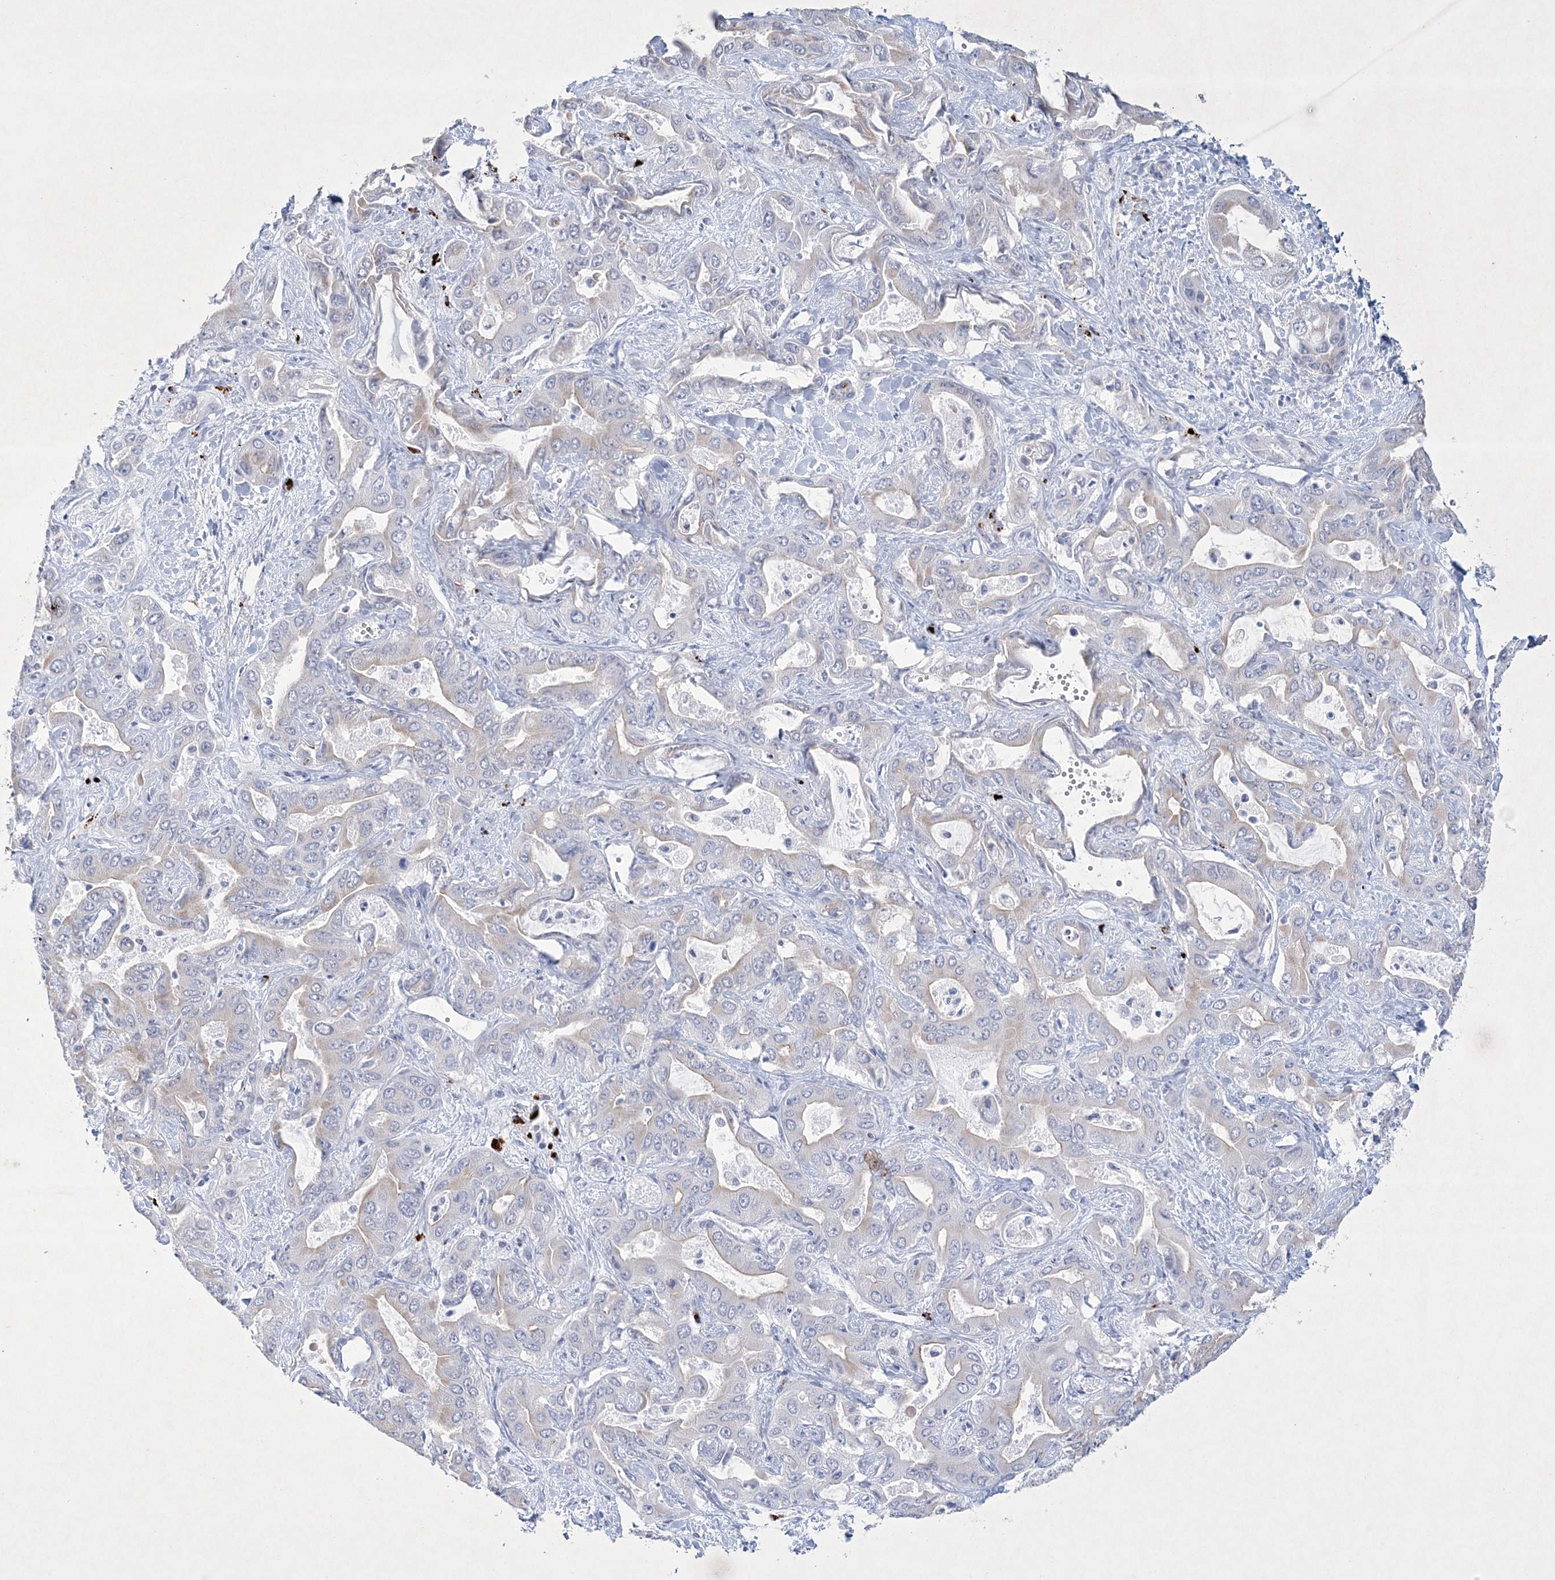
{"staining": {"intensity": "negative", "quantity": "none", "location": "none"}, "tissue": "liver cancer", "cell_type": "Tumor cells", "image_type": "cancer", "snomed": [{"axis": "morphology", "description": "Cholangiocarcinoma"}, {"axis": "topography", "description": "Liver"}], "caption": "Tumor cells are negative for protein expression in human liver cholangiocarcinoma.", "gene": "CES4A", "patient": {"sex": "female", "age": 52}}